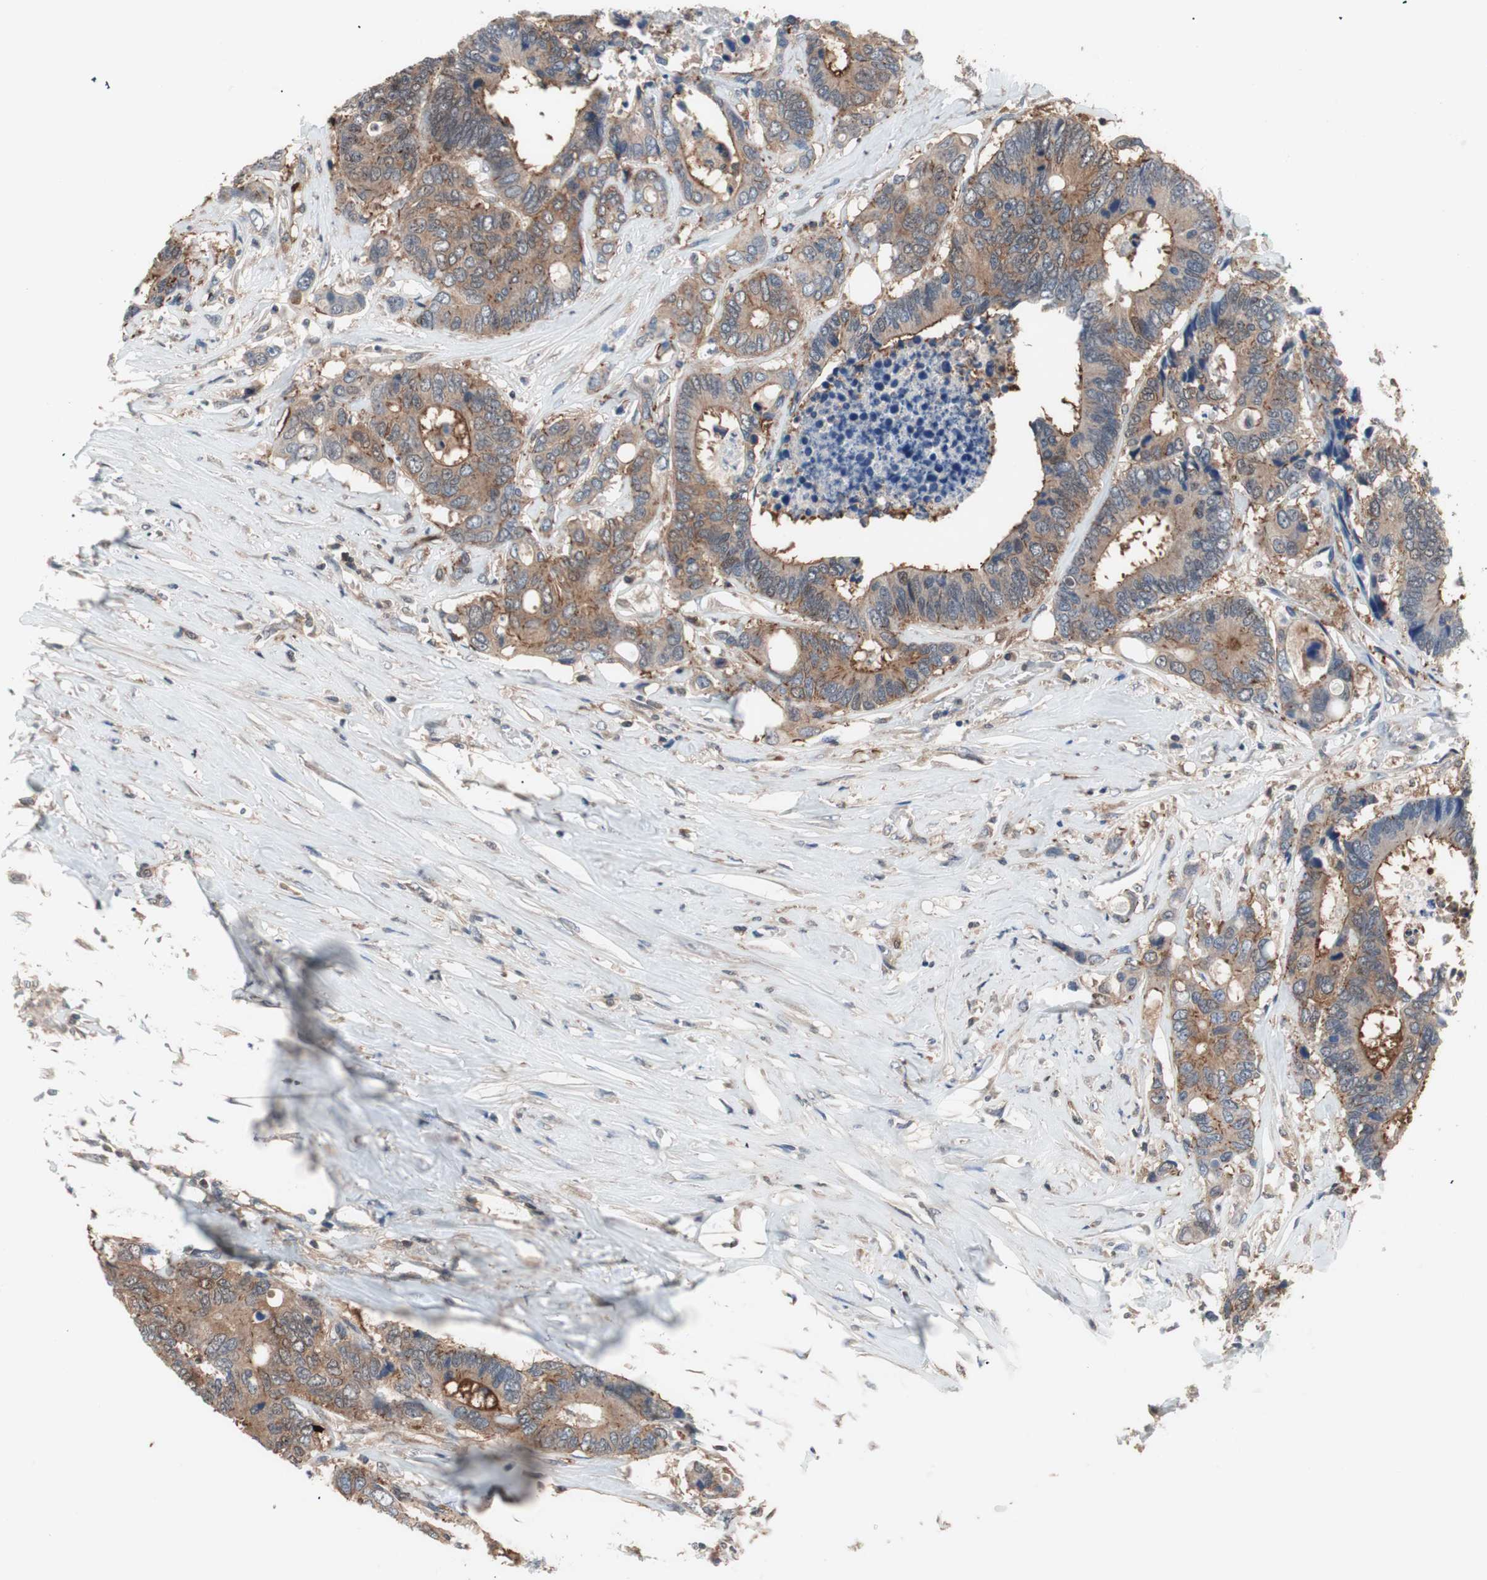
{"staining": {"intensity": "moderate", "quantity": ">75%", "location": "cytoplasmic/membranous"}, "tissue": "colorectal cancer", "cell_type": "Tumor cells", "image_type": "cancer", "snomed": [{"axis": "morphology", "description": "Adenocarcinoma, NOS"}, {"axis": "topography", "description": "Rectum"}], "caption": "There is medium levels of moderate cytoplasmic/membranous expression in tumor cells of colorectal cancer, as demonstrated by immunohistochemical staining (brown color).", "gene": "GALT", "patient": {"sex": "male", "age": 55}}